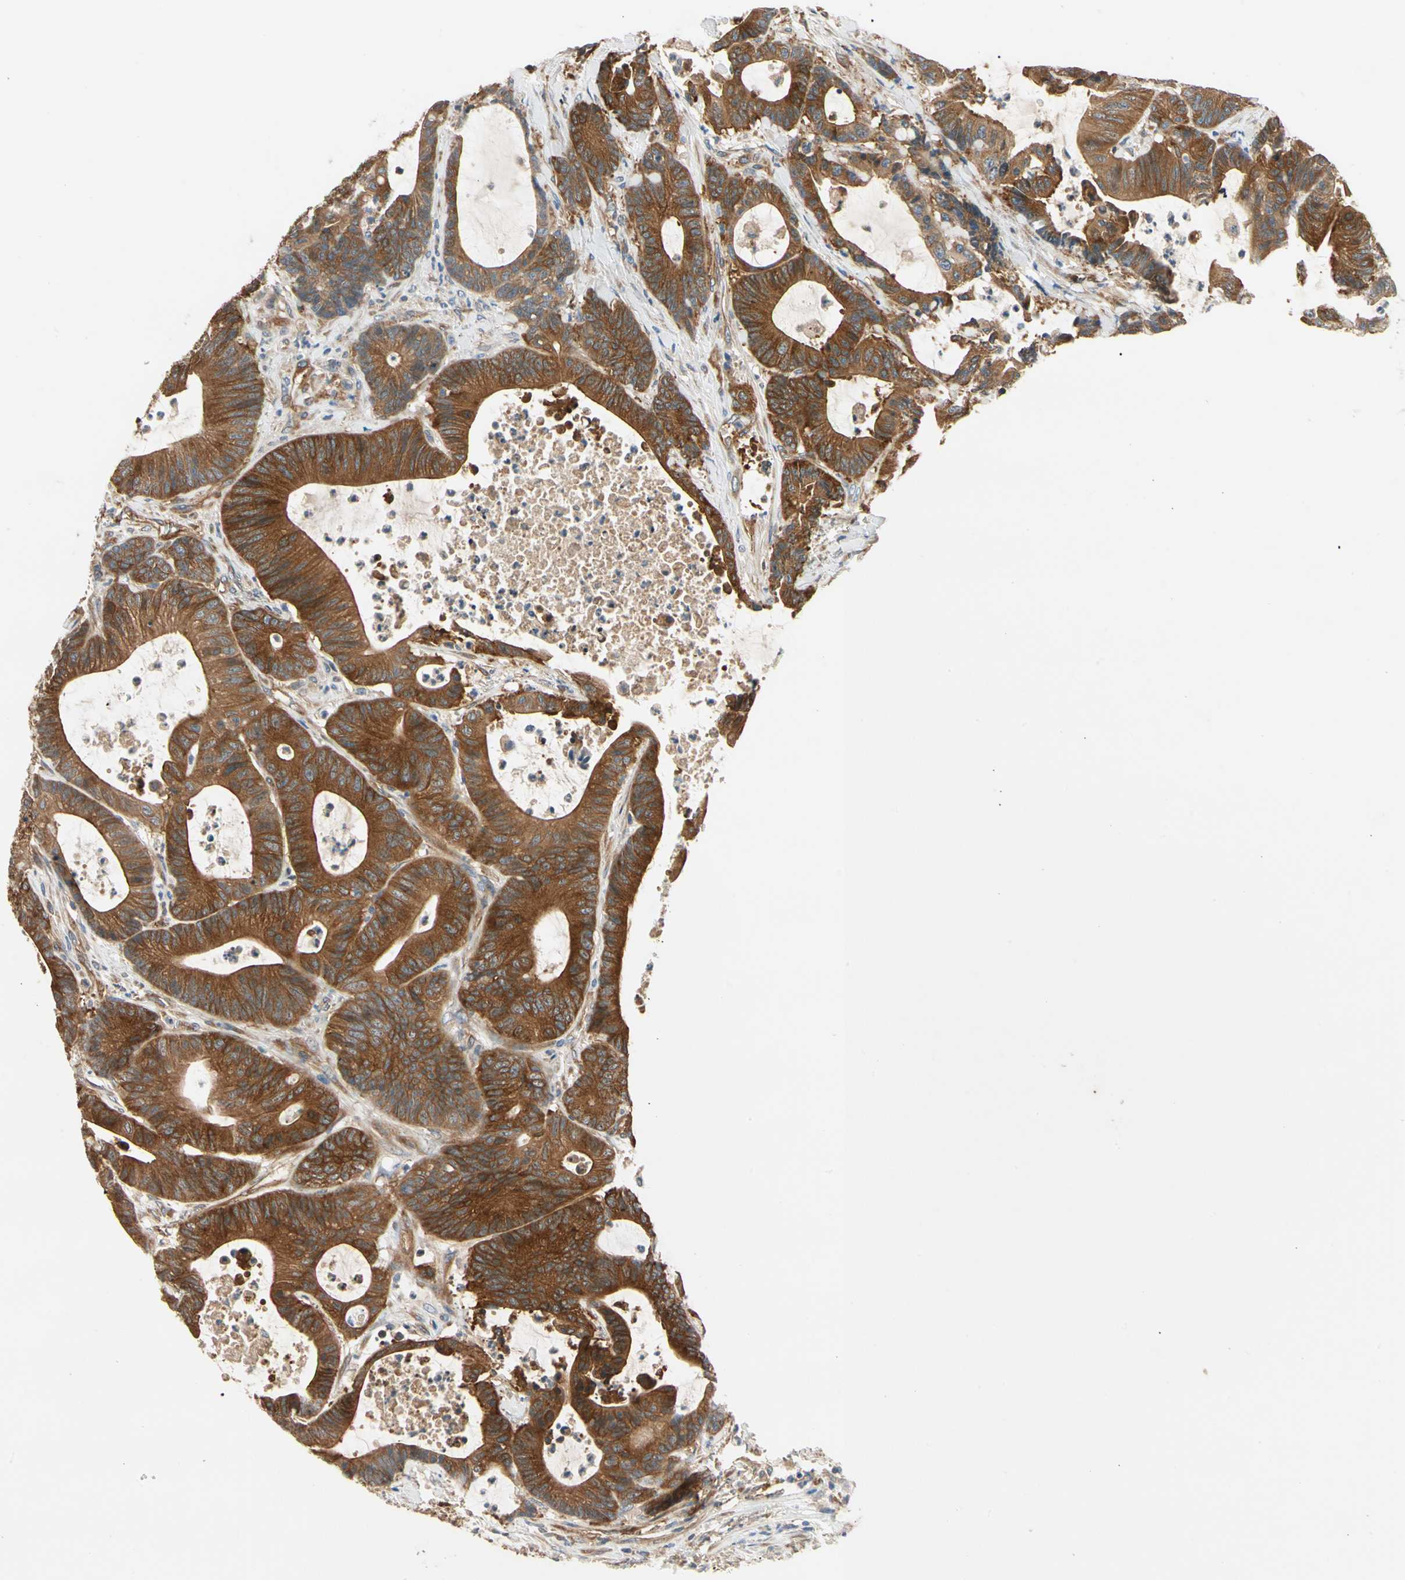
{"staining": {"intensity": "strong", "quantity": ">75%", "location": "cytoplasmic/membranous"}, "tissue": "colorectal cancer", "cell_type": "Tumor cells", "image_type": "cancer", "snomed": [{"axis": "morphology", "description": "Adenocarcinoma, NOS"}, {"axis": "topography", "description": "Colon"}], "caption": "Protein positivity by immunohistochemistry shows strong cytoplasmic/membranous staining in approximately >75% of tumor cells in colorectal cancer.", "gene": "ROCK2", "patient": {"sex": "female", "age": 84}}